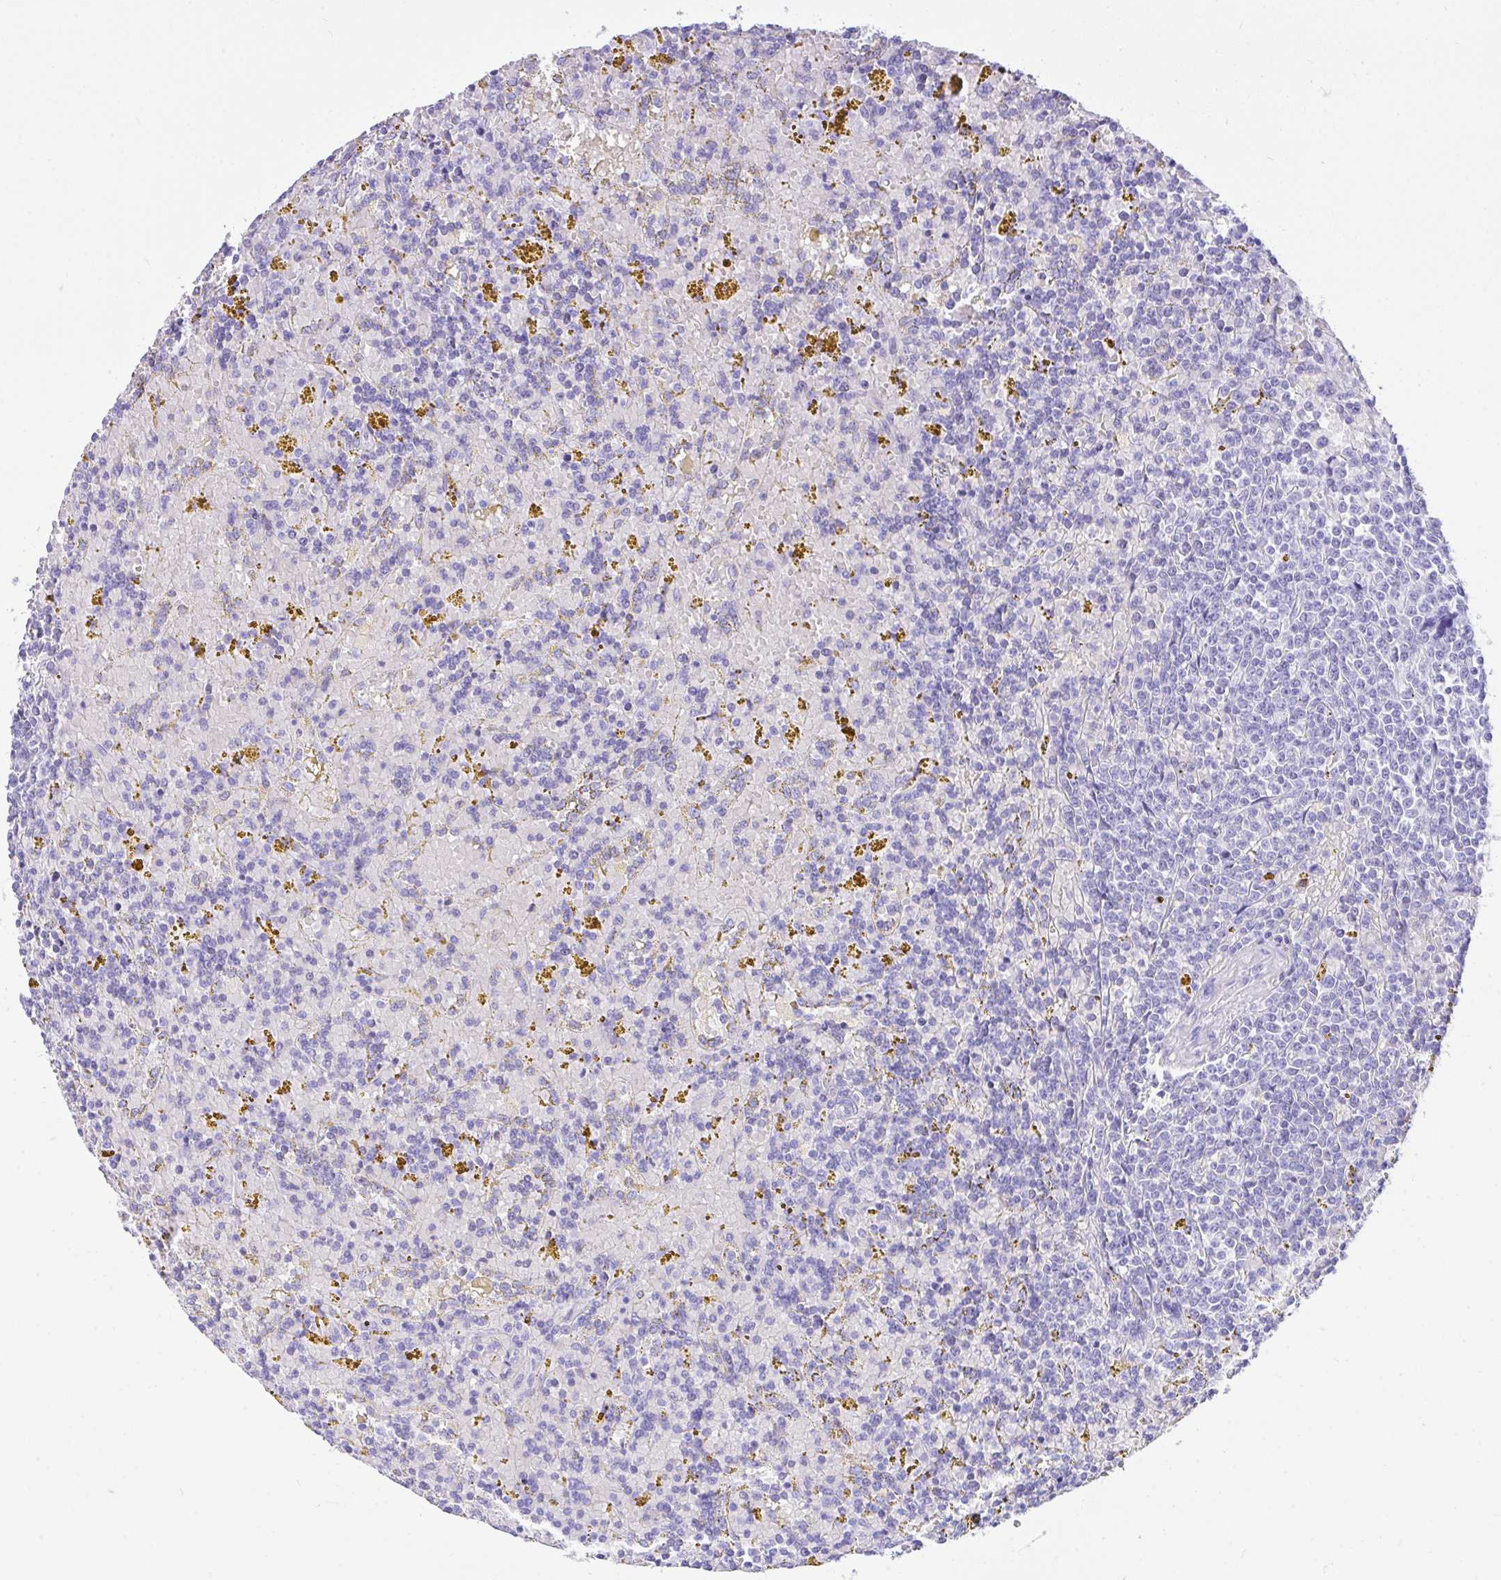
{"staining": {"intensity": "negative", "quantity": "none", "location": "none"}, "tissue": "lymphoma", "cell_type": "Tumor cells", "image_type": "cancer", "snomed": [{"axis": "morphology", "description": "Malignant lymphoma, non-Hodgkin's type, Low grade"}, {"axis": "topography", "description": "Spleen"}, {"axis": "topography", "description": "Lymph node"}], "caption": "IHC micrograph of lymphoma stained for a protein (brown), which shows no positivity in tumor cells. (DAB immunohistochemistry (IHC) with hematoxylin counter stain).", "gene": "BEST4", "patient": {"sex": "female", "age": 66}}